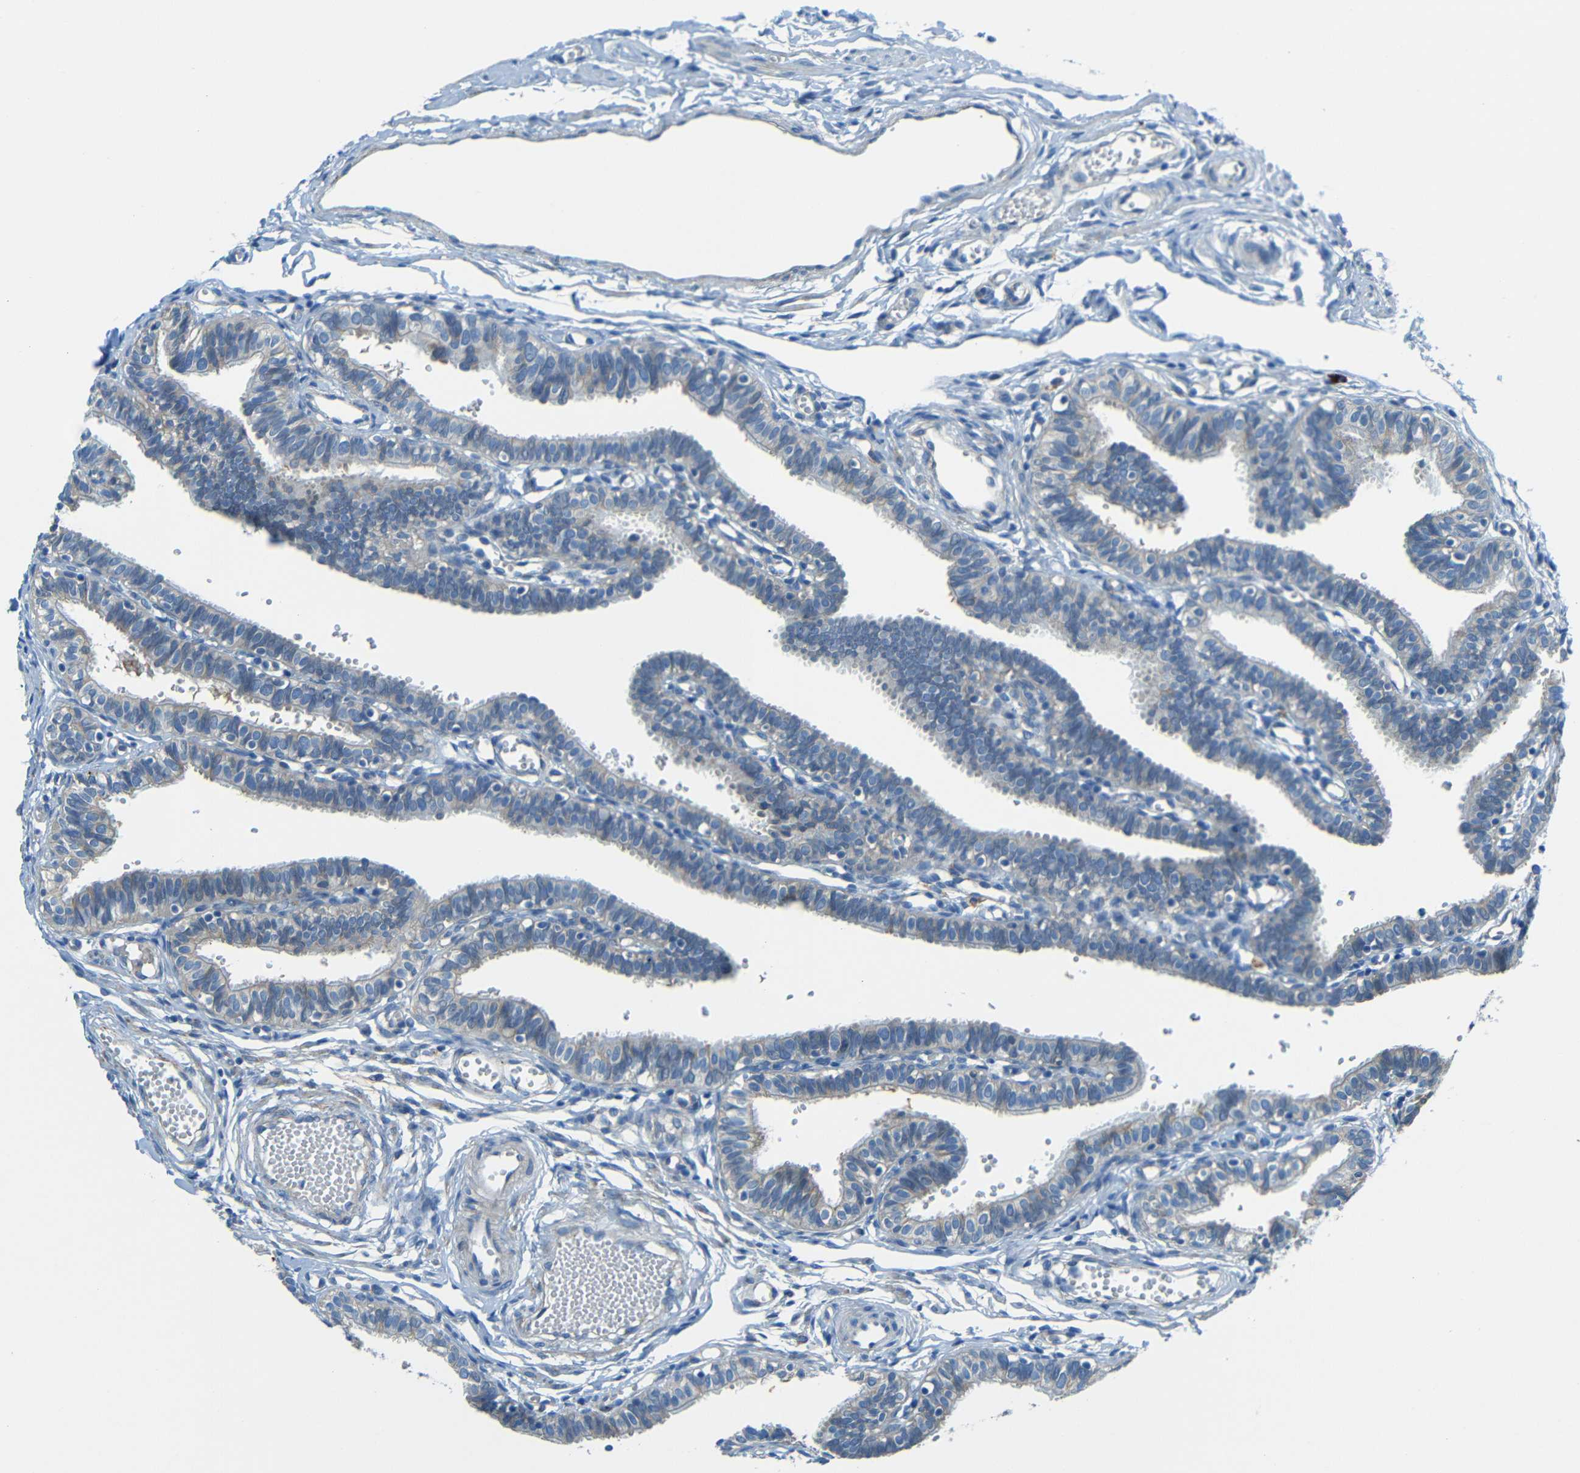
{"staining": {"intensity": "weak", "quantity": "<25%", "location": "cytoplasmic/membranous"}, "tissue": "fallopian tube", "cell_type": "Glandular cells", "image_type": "normal", "snomed": [{"axis": "morphology", "description": "Normal tissue, NOS"}, {"axis": "topography", "description": "Fallopian tube"}, {"axis": "topography", "description": "Placenta"}], "caption": "This is a photomicrograph of immunohistochemistry (IHC) staining of normal fallopian tube, which shows no expression in glandular cells. (Stains: DAB immunohistochemistry with hematoxylin counter stain, Microscopy: brightfield microscopy at high magnification).", "gene": "CYP26B1", "patient": {"sex": "female", "age": 34}}